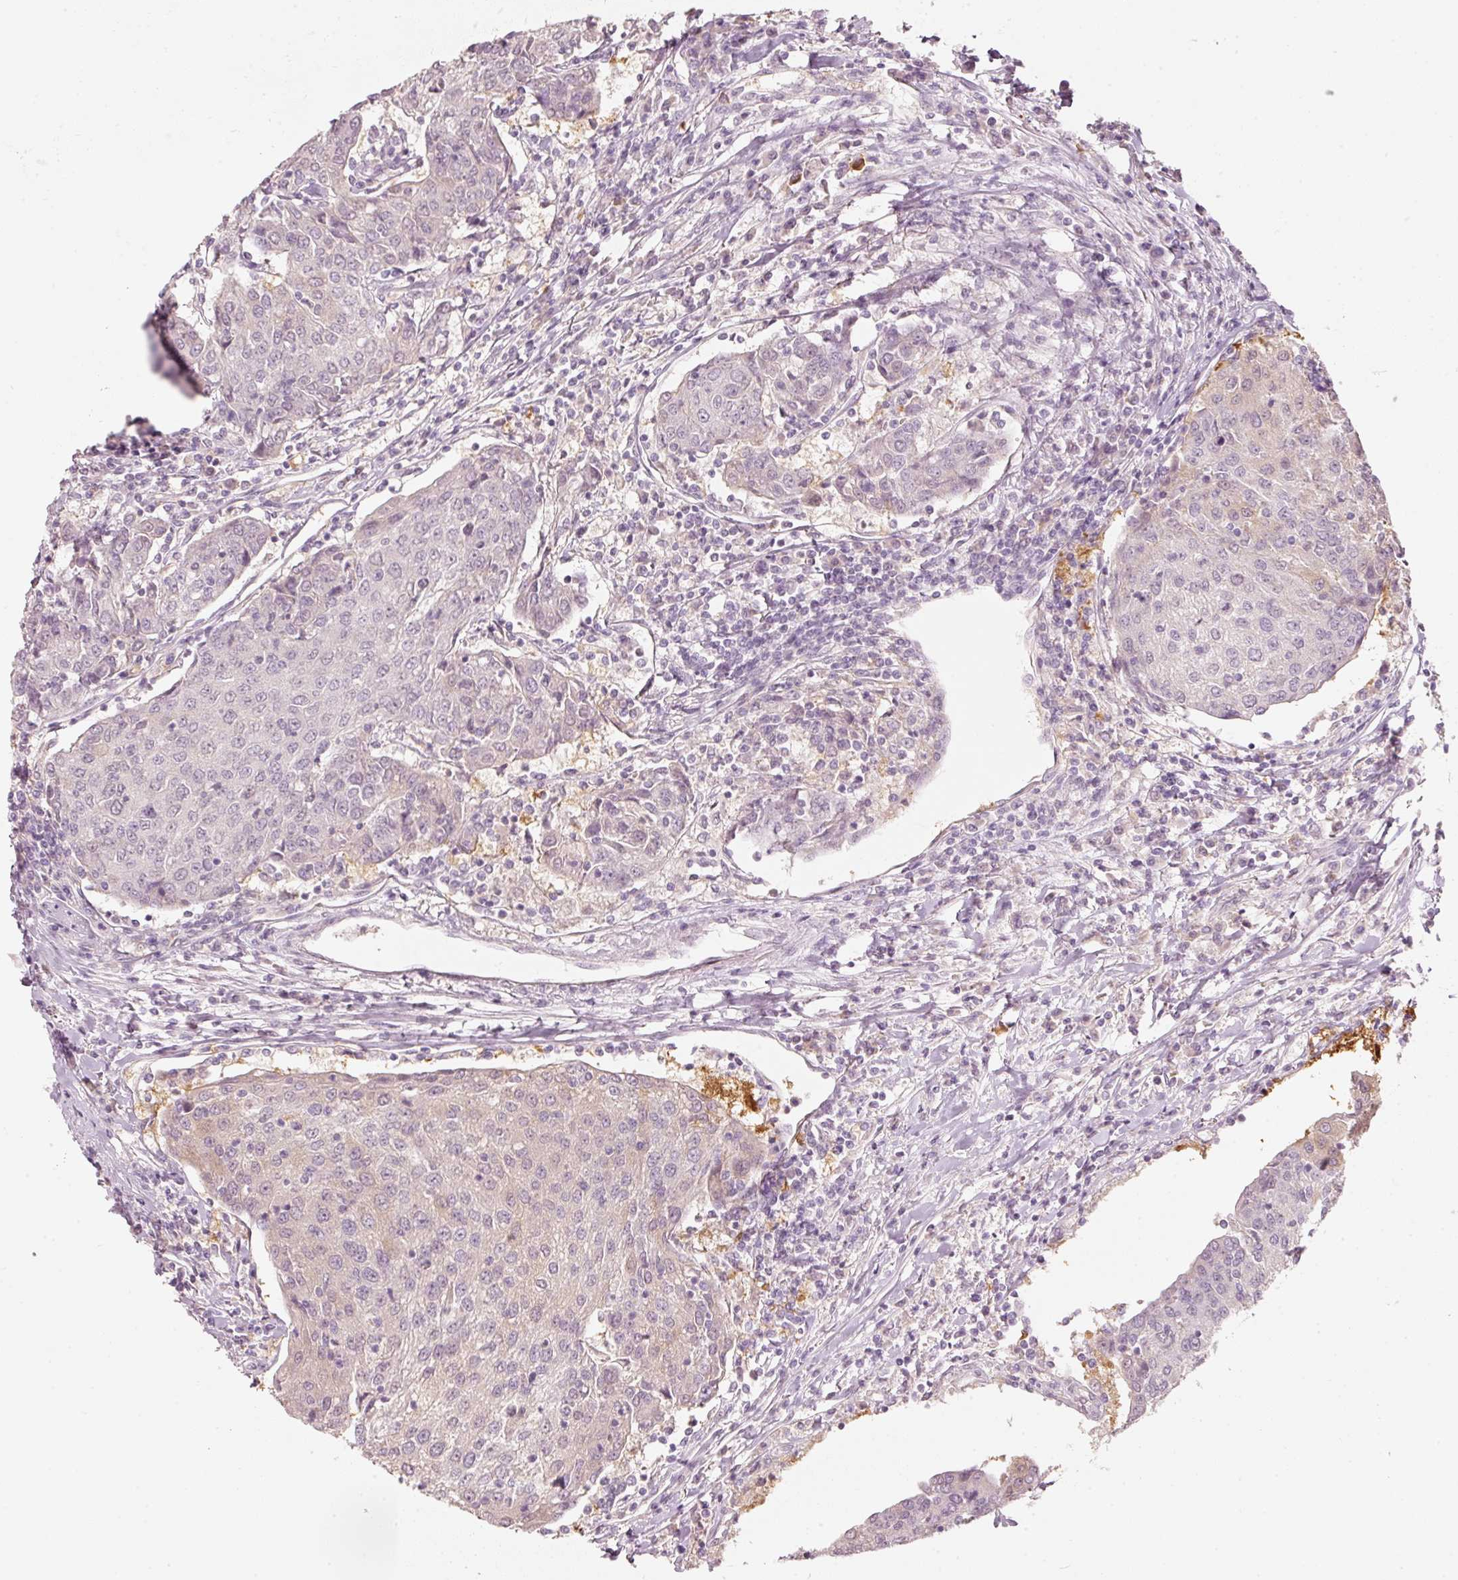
{"staining": {"intensity": "negative", "quantity": "none", "location": "none"}, "tissue": "urothelial cancer", "cell_type": "Tumor cells", "image_type": "cancer", "snomed": [{"axis": "morphology", "description": "Urothelial carcinoma, High grade"}, {"axis": "topography", "description": "Urinary bladder"}], "caption": "Immunohistochemistry image of human high-grade urothelial carcinoma stained for a protein (brown), which reveals no positivity in tumor cells.", "gene": "STEAP1", "patient": {"sex": "female", "age": 85}}